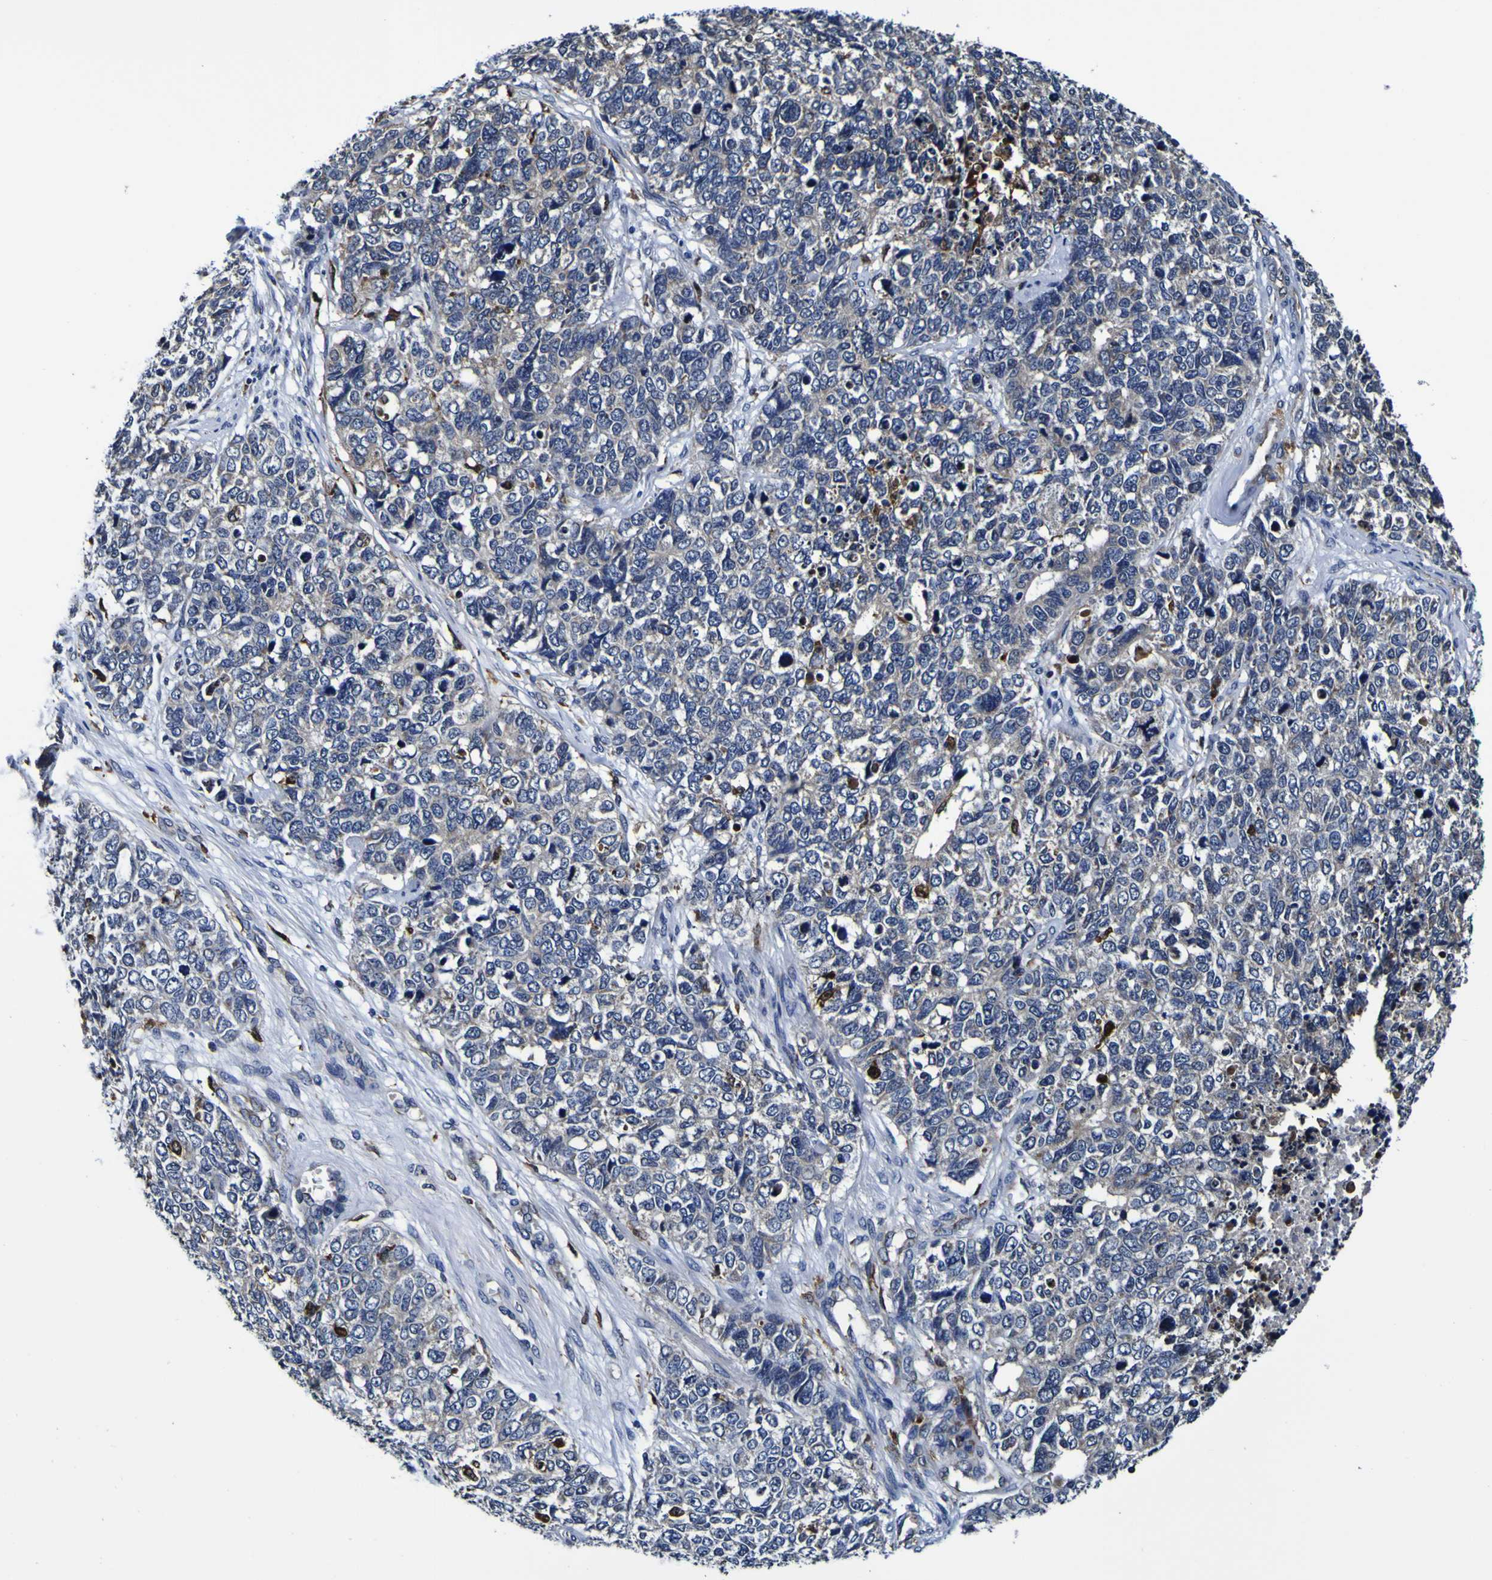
{"staining": {"intensity": "moderate", "quantity": "<25%", "location": "cytoplasmic/membranous"}, "tissue": "cervical cancer", "cell_type": "Tumor cells", "image_type": "cancer", "snomed": [{"axis": "morphology", "description": "Squamous cell carcinoma, NOS"}, {"axis": "topography", "description": "Cervix"}], "caption": "This is an image of immunohistochemistry (IHC) staining of squamous cell carcinoma (cervical), which shows moderate positivity in the cytoplasmic/membranous of tumor cells.", "gene": "GPX1", "patient": {"sex": "female", "age": 63}}